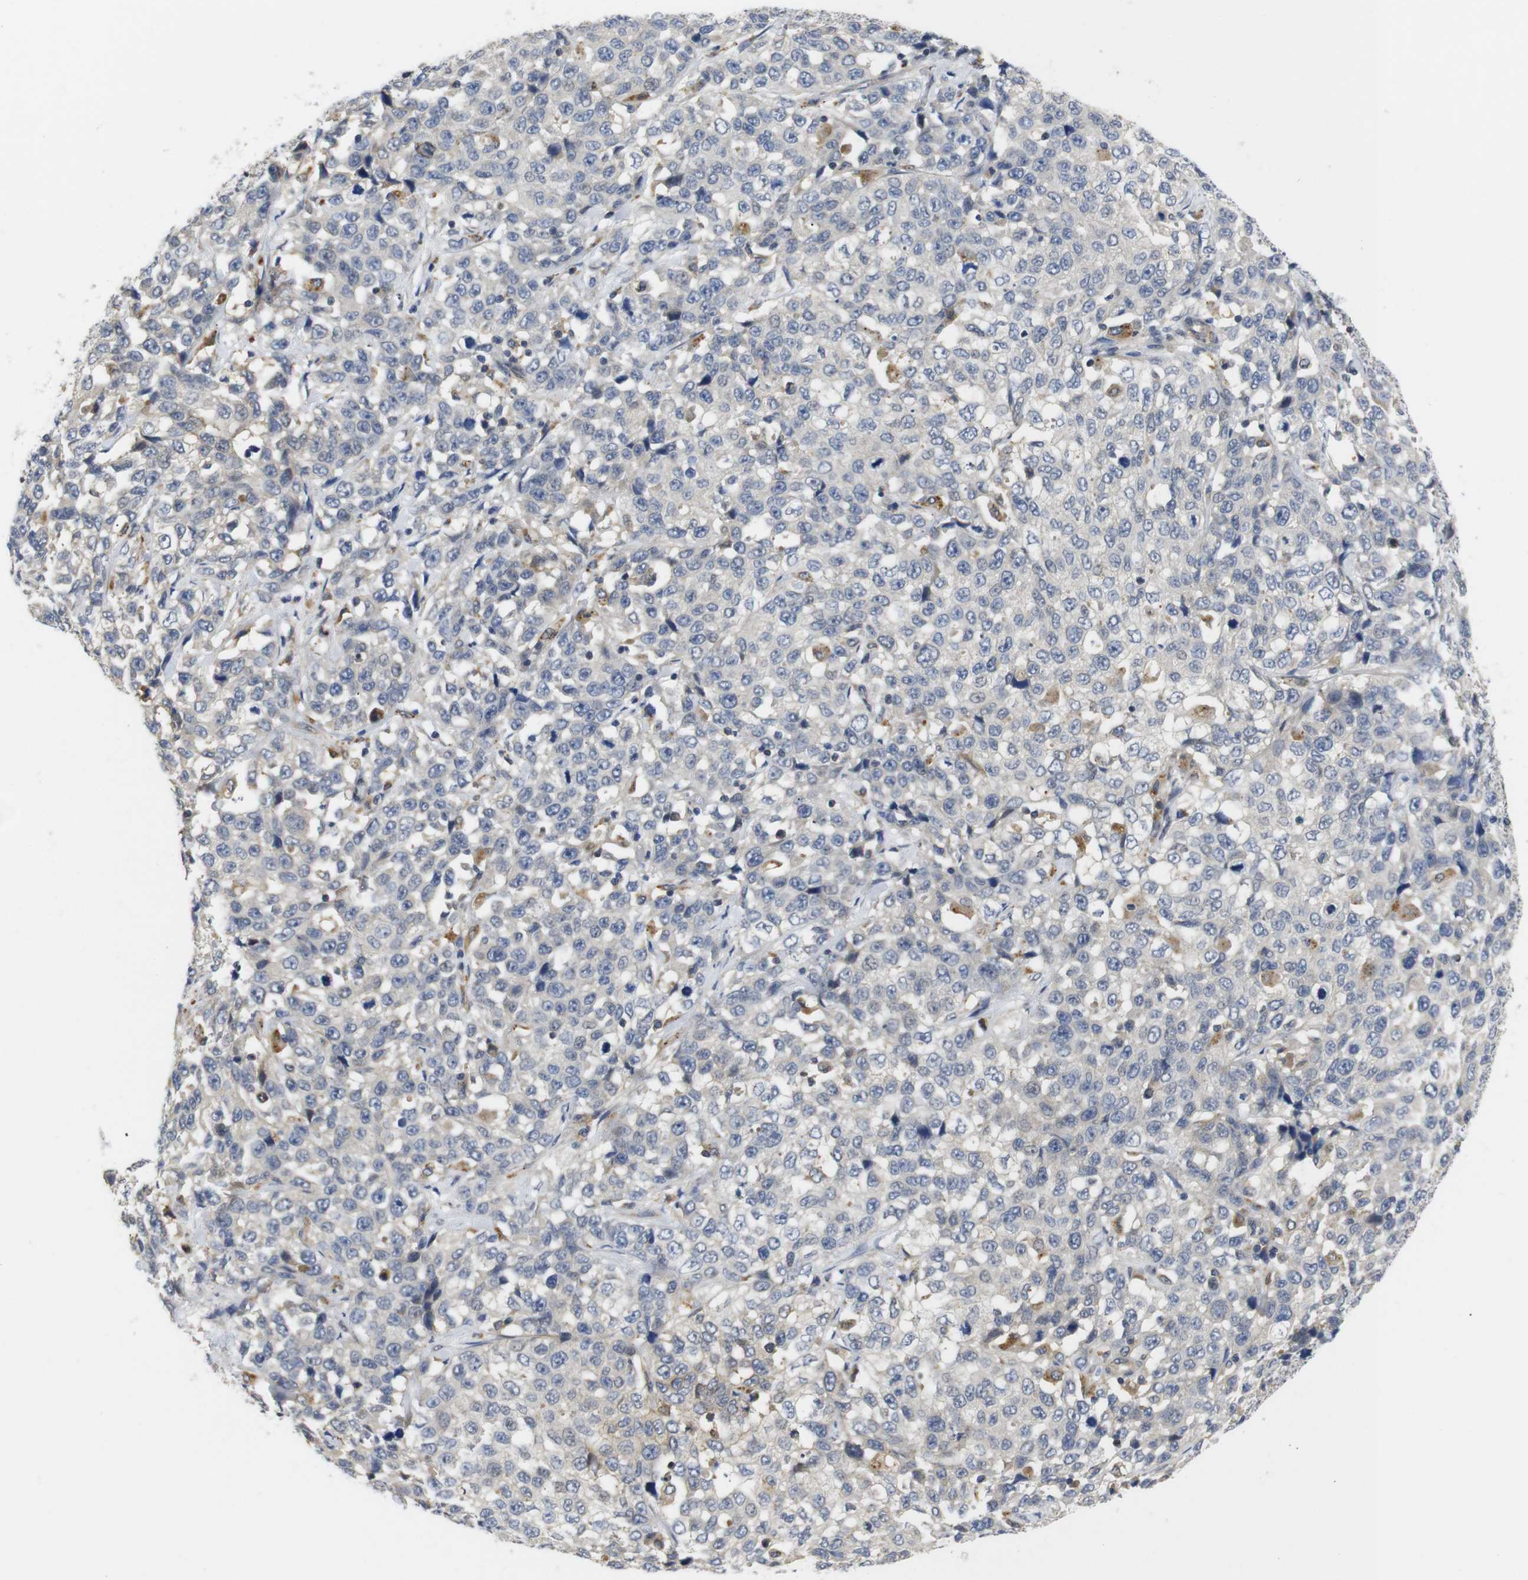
{"staining": {"intensity": "negative", "quantity": "none", "location": "none"}, "tissue": "stomach cancer", "cell_type": "Tumor cells", "image_type": "cancer", "snomed": [{"axis": "morphology", "description": "Normal tissue, NOS"}, {"axis": "morphology", "description": "Adenocarcinoma, NOS"}, {"axis": "topography", "description": "Stomach"}], "caption": "Adenocarcinoma (stomach) stained for a protein using immunohistochemistry (IHC) shows no staining tumor cells.", "gene": "FNTA", "patient": {"sex": "male", "age": 48}}